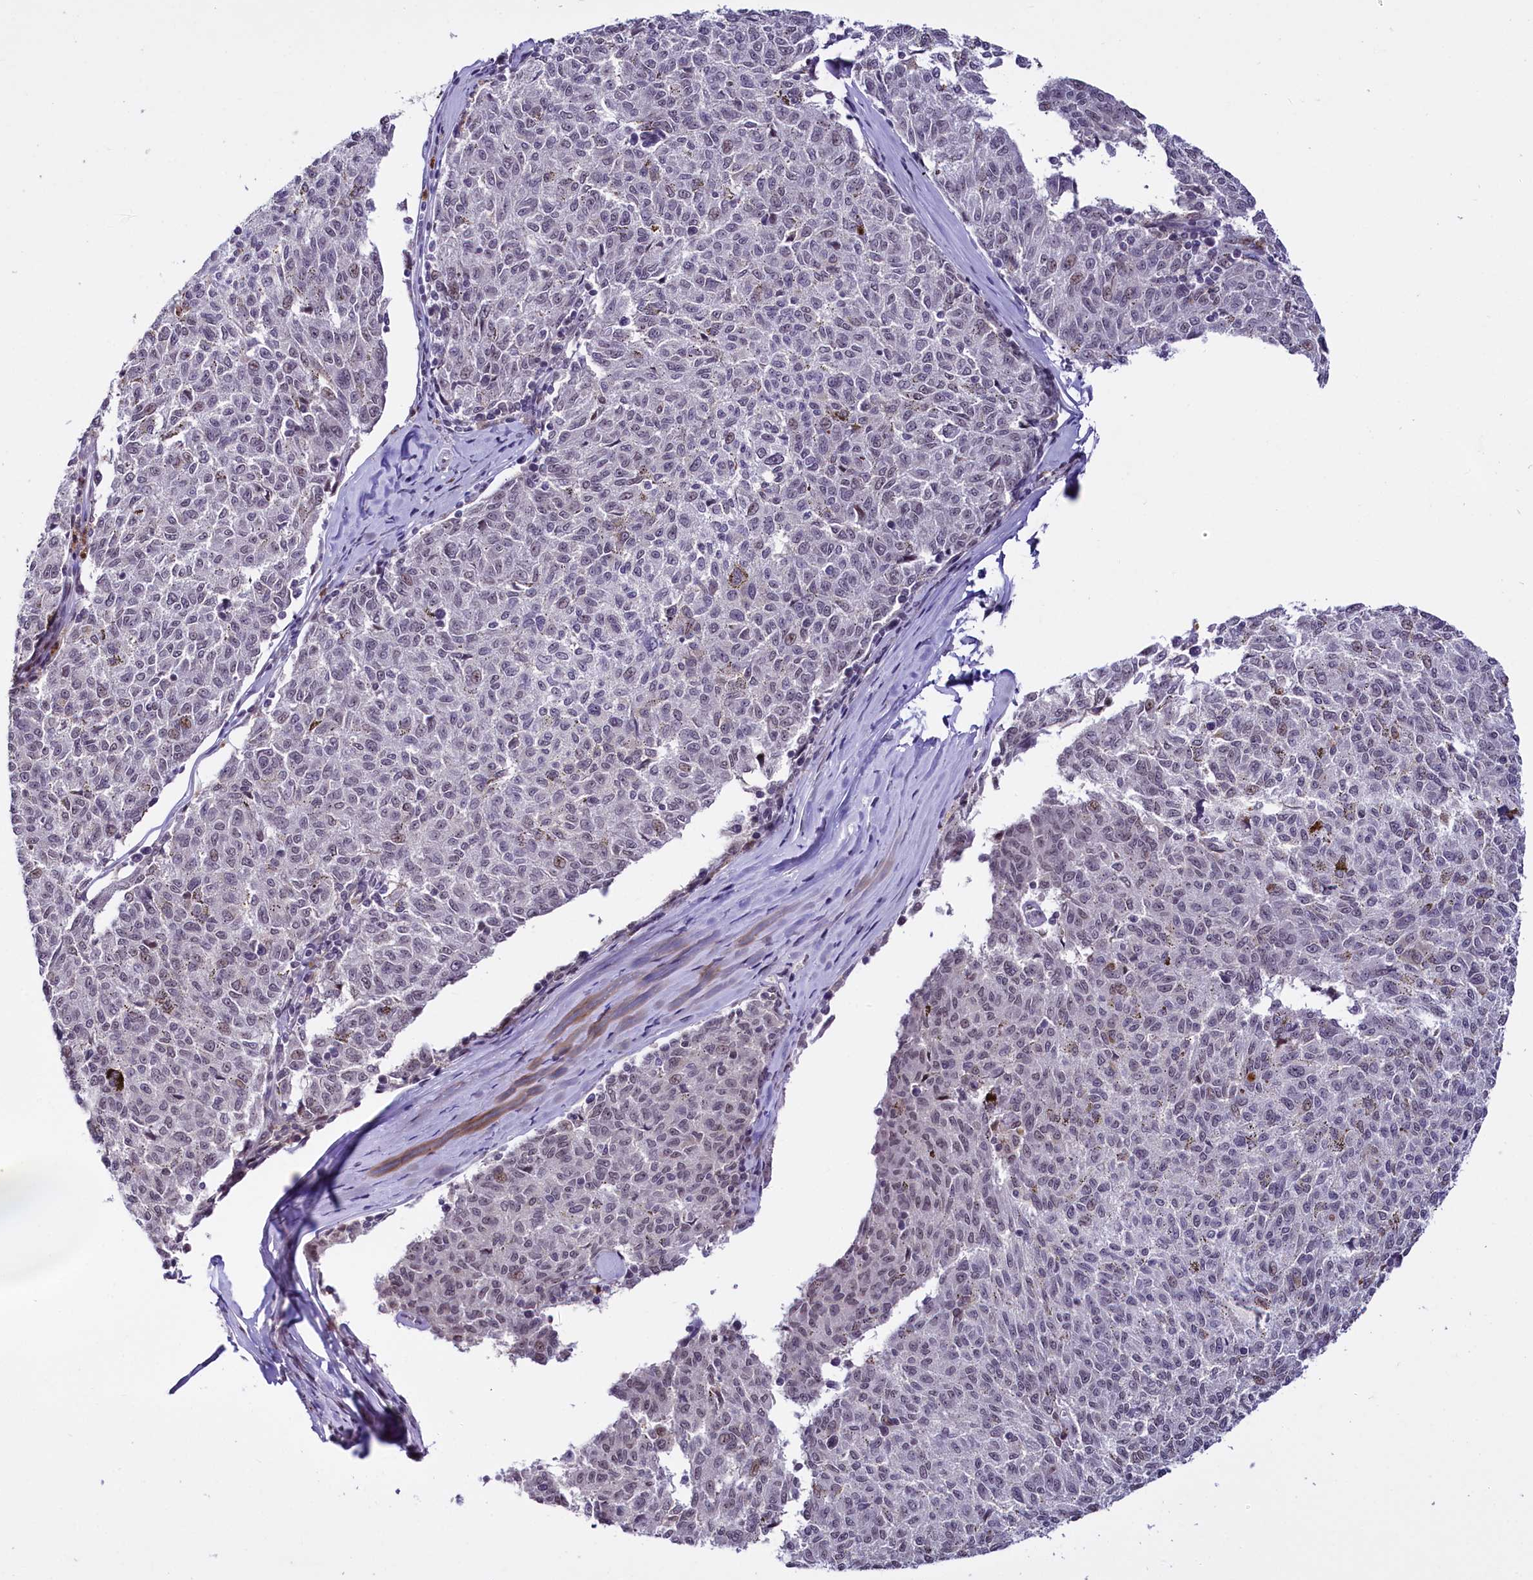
{"staining": {"intensity": "weak", "quantity": "<25%", "location": "nuclear"}, "tissue": "melanoma", "cell_type": "Tumor cells", "image_type": "cancer", "snomed": [{"axis": "morphology", "description": "Malignant melanoma, NOS"}, {"axis": "topography", "description": "Skin"}], "caption": "Melanoma was stained to show a protein in brown. There is no significant expression in tumor cells.", "gene": "SCAF11", "patient": {"sex": "female", "age": 72}}